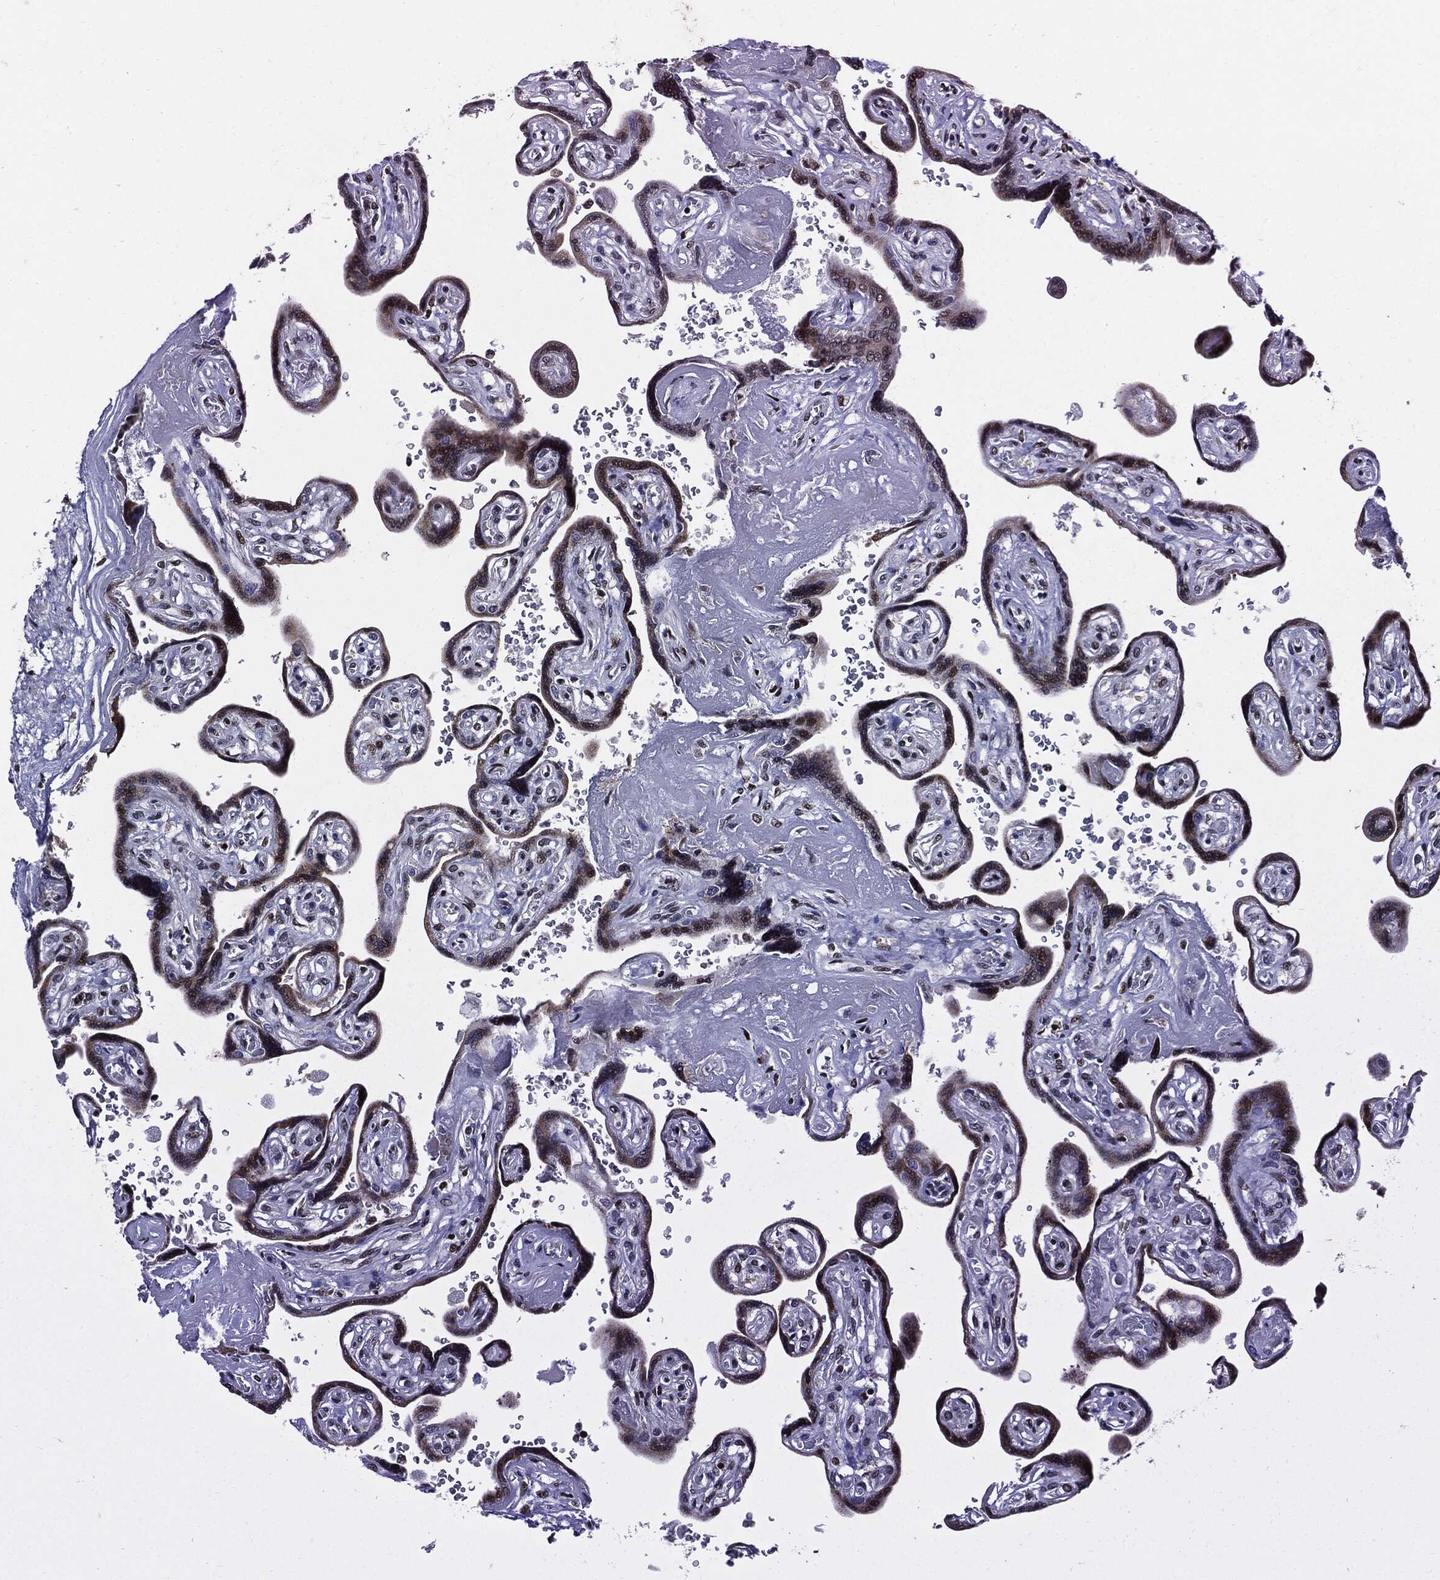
{"staining": {"intensity": "moderate", "quantity": "25%-75%", "location": "nuclear"}, "tissue": "placenta", "cell_type": "Decidual cells", "image_type": "normal", "snomed": [{"axis": "morphology", "description": "Normal tissue, NOS"}, {"axis": "topography", "description": "Placenta"}], "caption": "This is a histology image of IHC staining of benign placenta, which shows moderate positivity in the nuclear of decidual cells.", "gene": "ZFP91", "patient": {"sex": "female", "age": 32}}